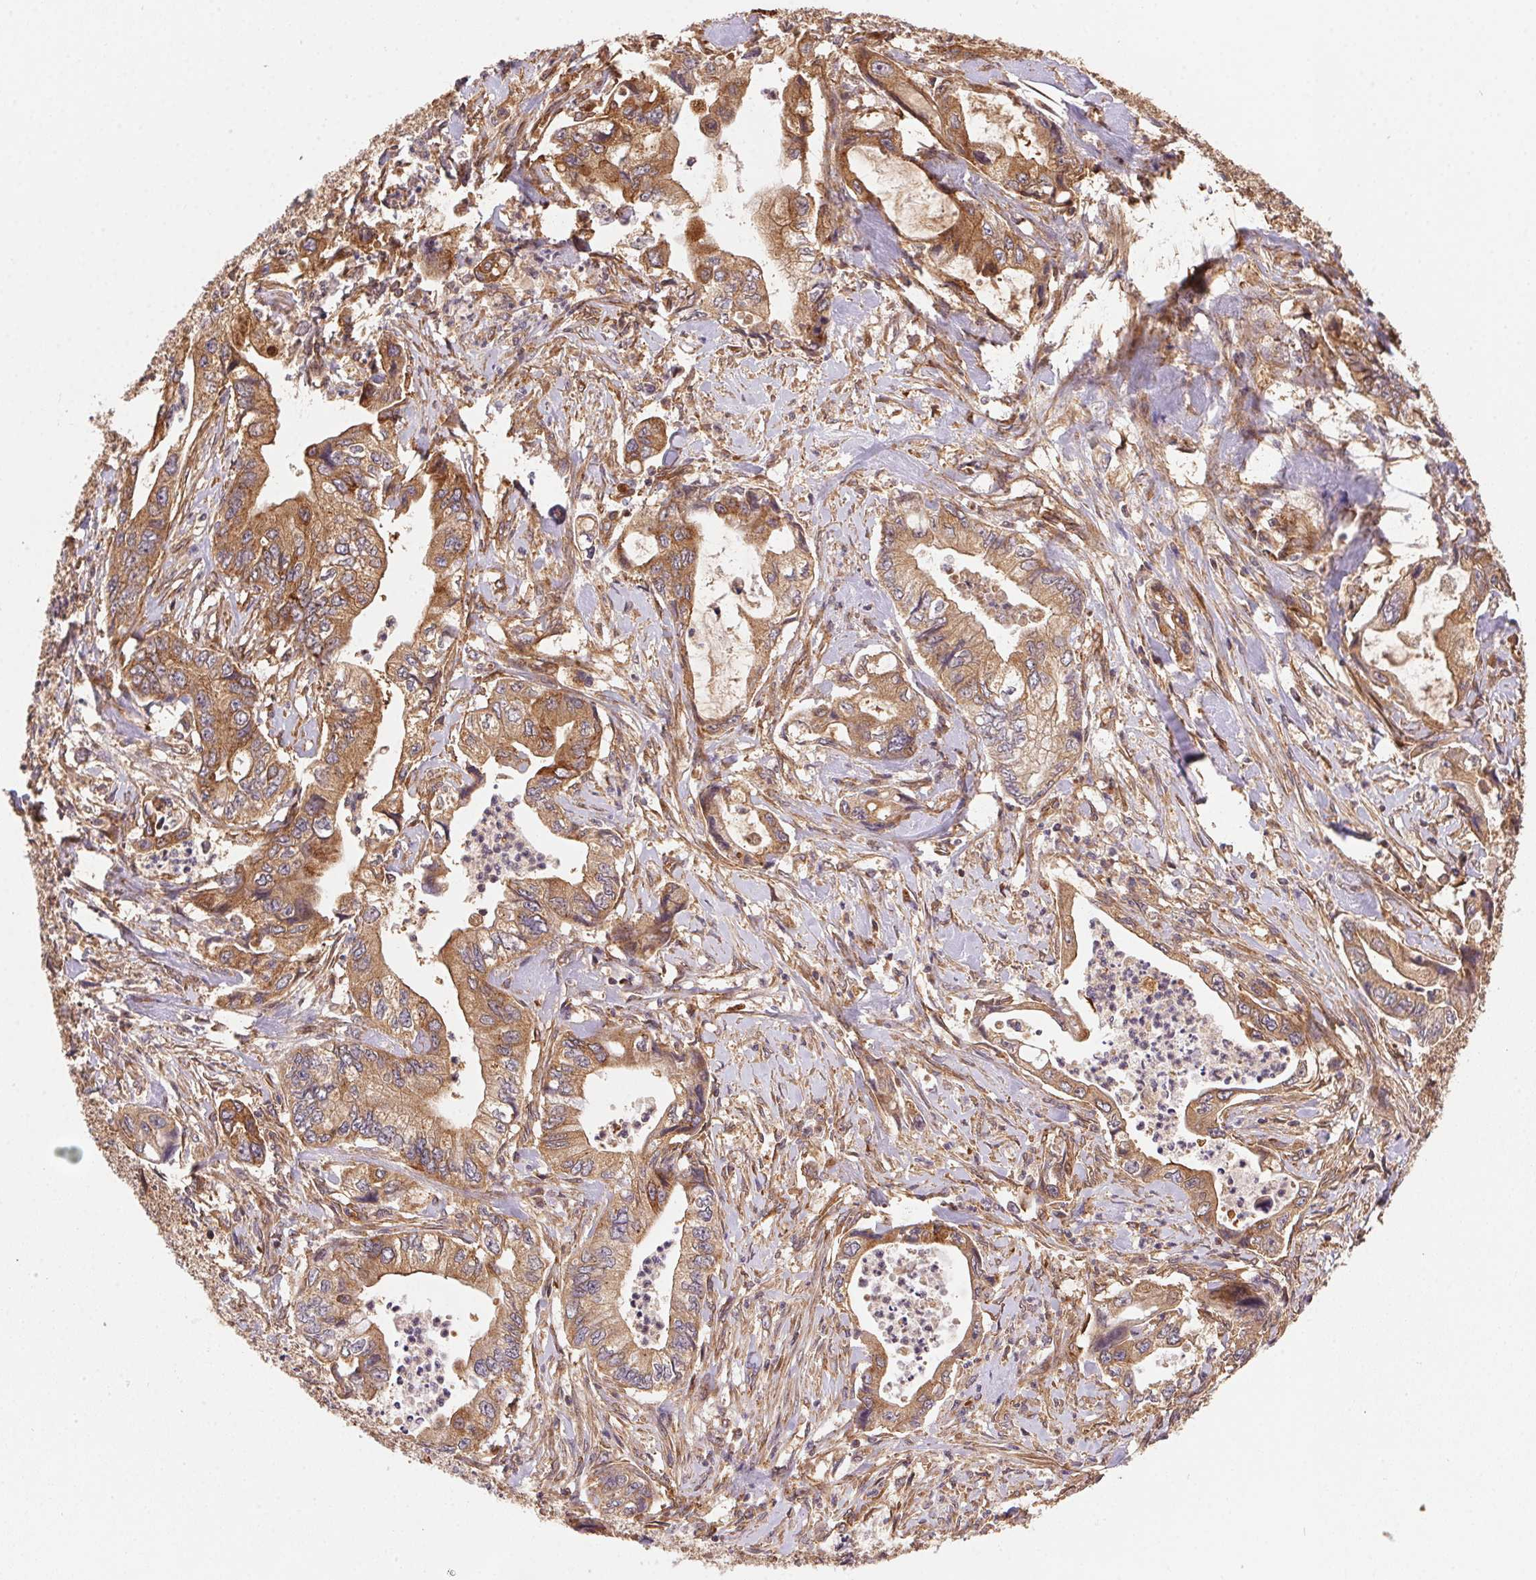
{"staining": {"intensity": "moderate", "quantity": ">75%", "location": "cytoplasmic/membranous"}, "tissue": "stomach cancer", "cell_type": "Tumor cells", "image_type": "cancer", "snomed": [{"axis": "morphology", "description": "Adenocarcinoma, NOS"}, {"axis": "topography", "description": "Pancreas"}, {"axis": "topography", "description": "Stomach, upper"}], "caption": "Stomach cancer tissue shows moderate cytoplasmic/membranous staining in approximately >75% of tumor cells", "gene": "USE1", "patient": {"sex": "male", "age": 77}}